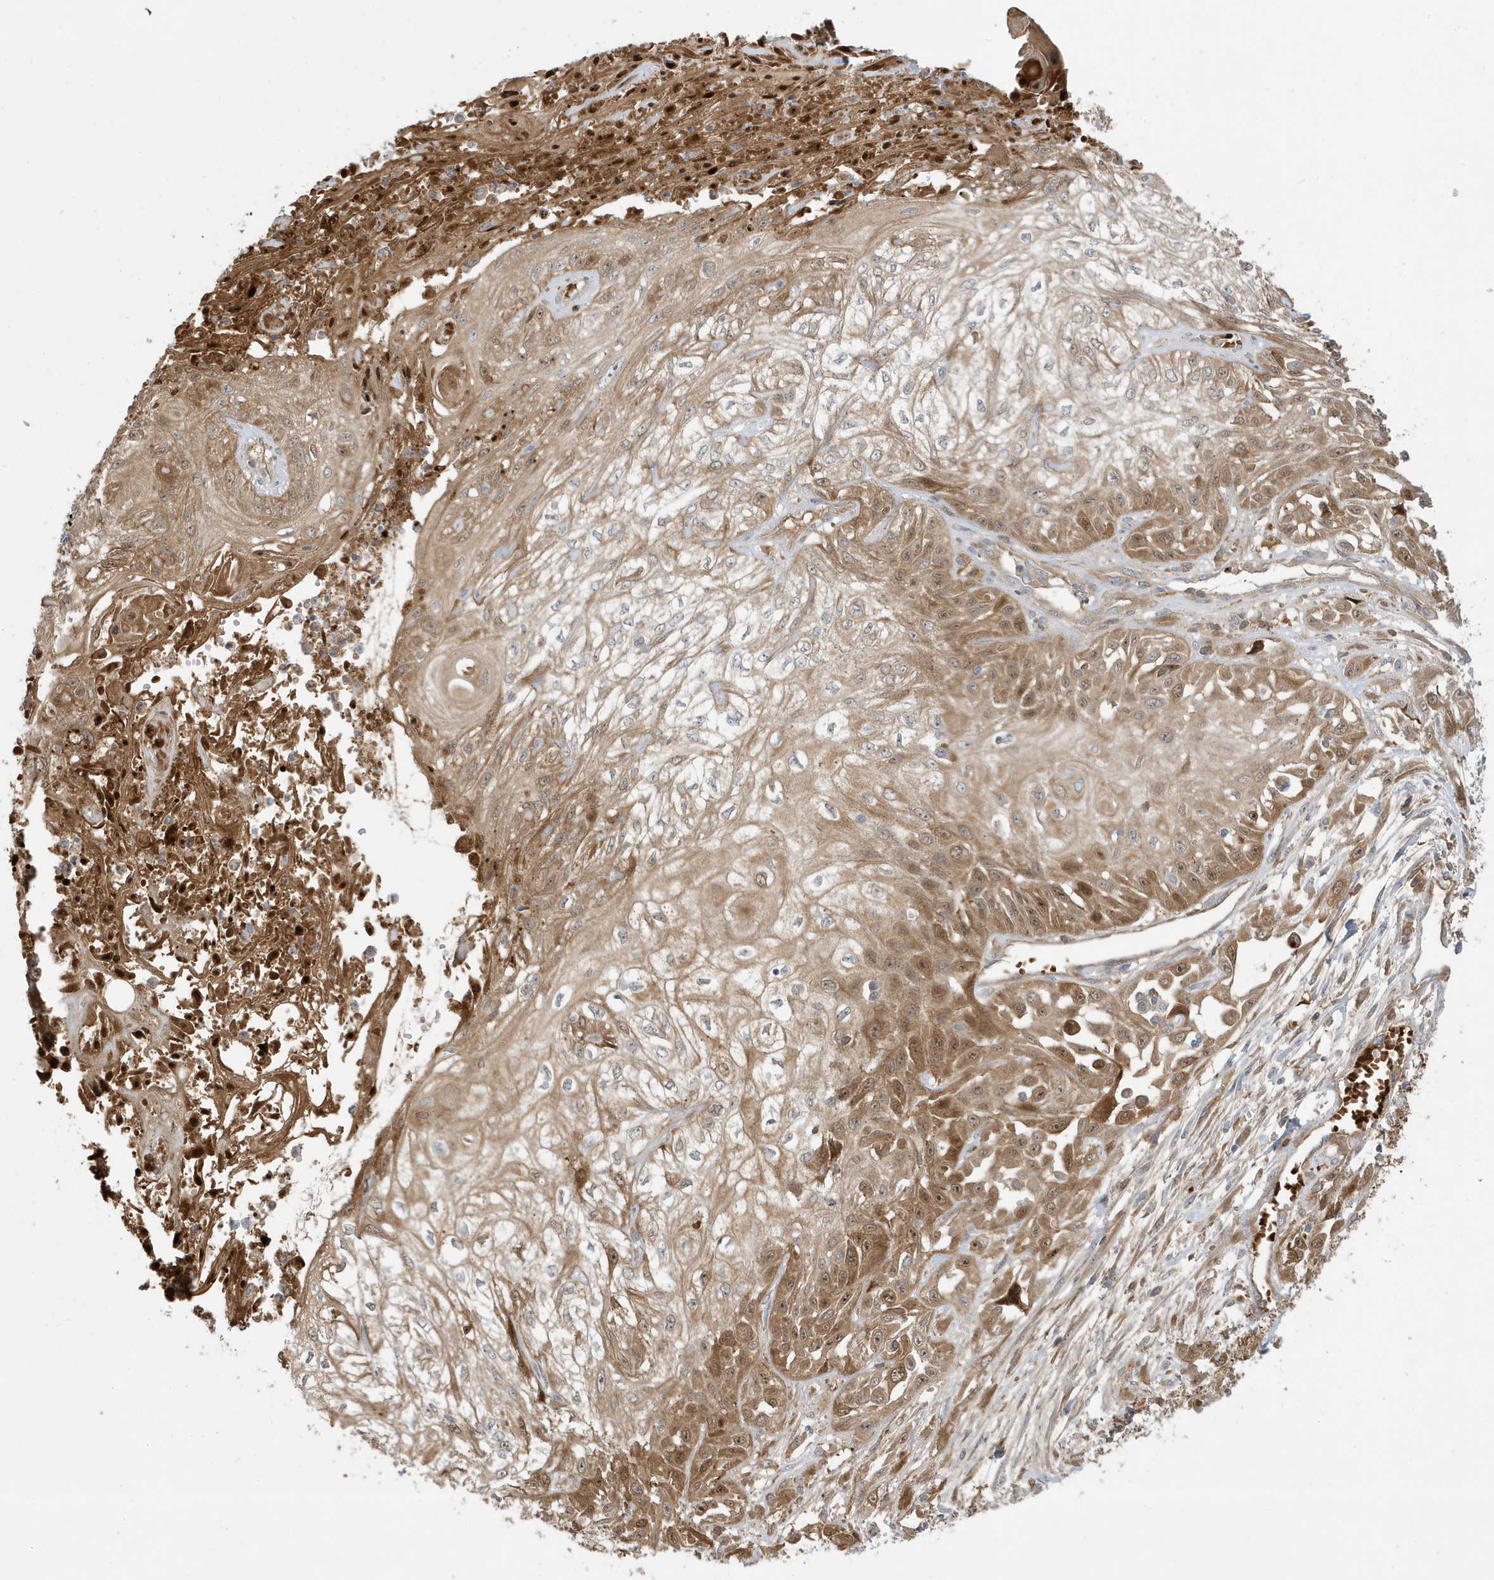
{"staining": {"intensity": "moderate", "quantity": ">75%", "location": "cytoplasmic/membranous,nuclear"}, "tissue": "skin cancer", "cell_type": "Tumor cells", "image_type": "cancer", "snomed": [{"axis": "morphology", "description": "Squamous cell carcinoma, NOS"}, {"axis": "morphology", "description": "Squamous cell carcinoma, metastatic, NOS"}, {"axis": "topography", "description": "Skin"}, {"axis": "topography", "description": "Lymph node"}], "caption": "Human skin squamous cell carcinoma stained with a brown dye shows moderate cytoplasmic/membranous and nuclear positive positivity in approximately >75% of tumor cells.", "gene": "IFT57", "patient": {"sex": "male", "age": 75}}